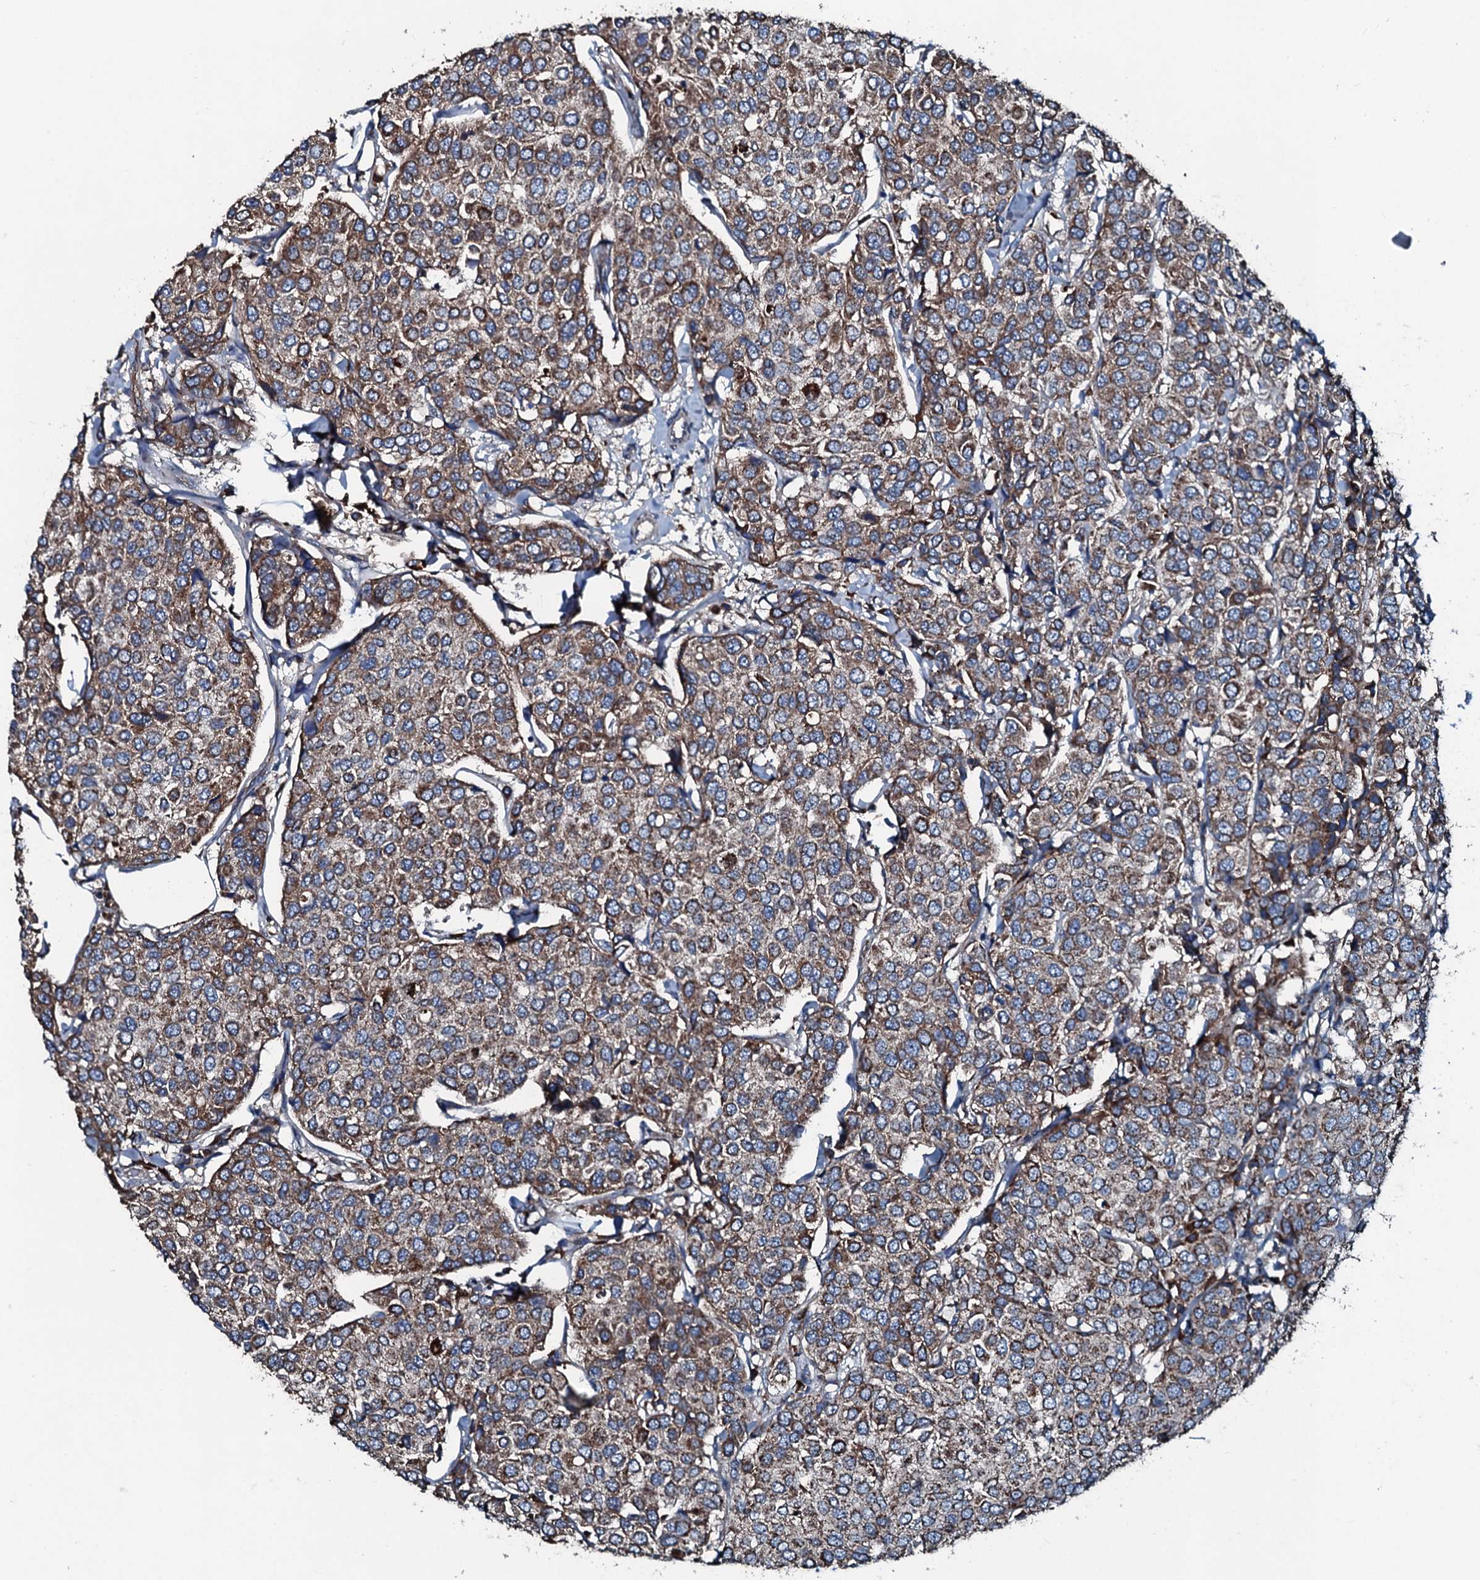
{"staining": {"intensity": "moderate", "quantity": ">75%", "location": "cytoplasmic/membranous"}, "tissue": "breast cancer", "cell_type": "Tumor cells", "image_type": "cancer", "snomed": [{"axis": "morphology", "description": "Duct carcinoma"}, {"axis": "topography", "description": "Breast"}], "caption": "DAB immunohistochemical staining of breast cancer (intraductal carcinoma) exhibits moderate cytoplasmic/membranous protein expression in about >75% of tumor cells.", "gene": "ACSS3", "patient": {"sex": "female", "age": 55}}